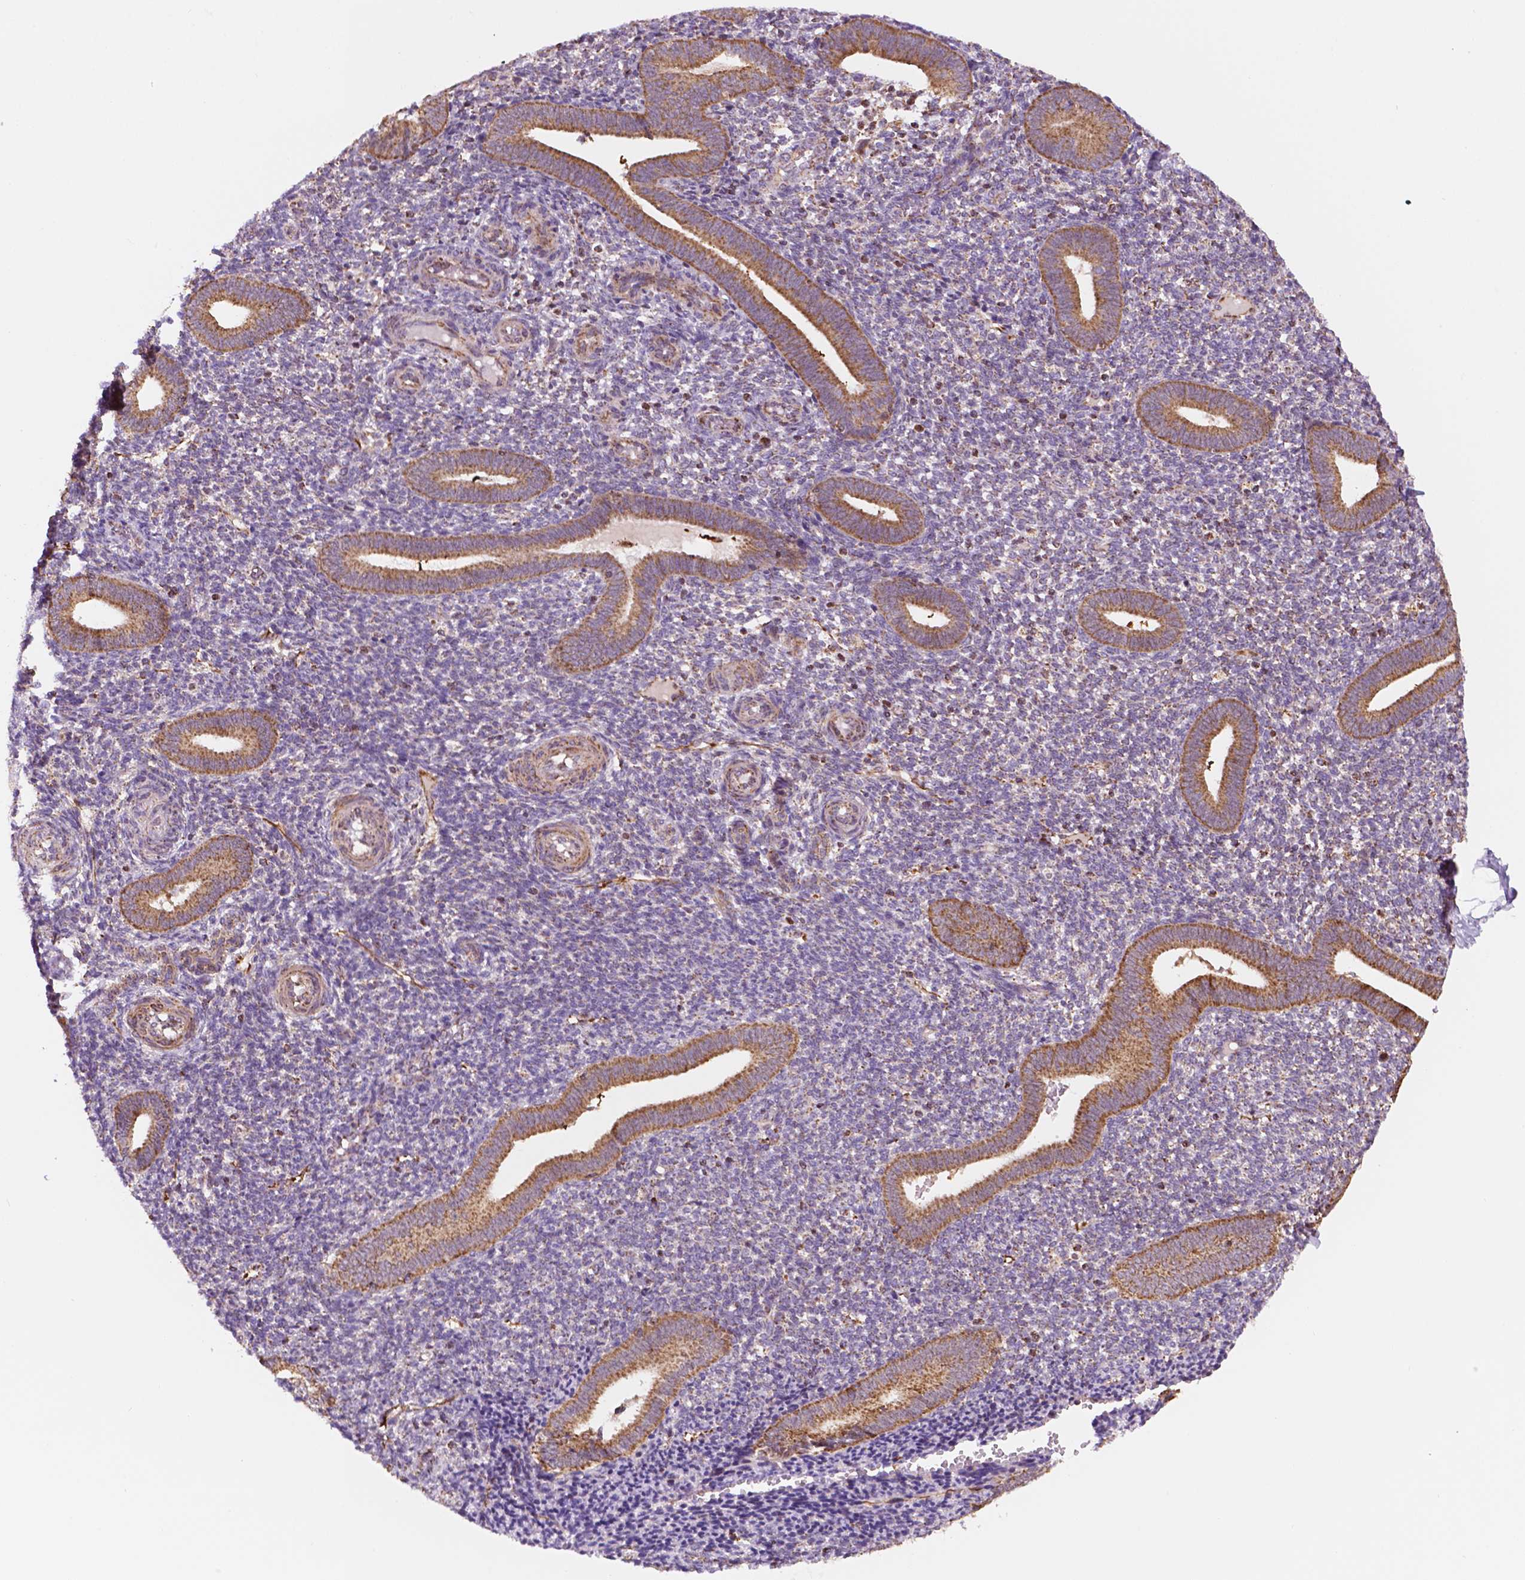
{"staining": {"intensity": "weak", "quantity": "25%-75%", "location": "cytoplasmic/membranous"}, "tissue": "endometrium", "cell_type": "Cells in endometrial stroma", "image_type": "normal", "snomed": [{"axis": "morphology", "description": "Normal tissue, NOS"}, {"axis": "topography", "description": "Endometrium"}], "caption": "Immunohistochemical staining of benign endometrium exhibits weak cytoplasmic/membranous protein positivity in approximately 25%-75% of cells in endometrial stroma. (Stains: DAB in brown, nuclei in blue, Microscopy: brightfield microscopy at high magnification).", "gene": "GEMIN4", "patient": {"sex": "female", "age": 25}}